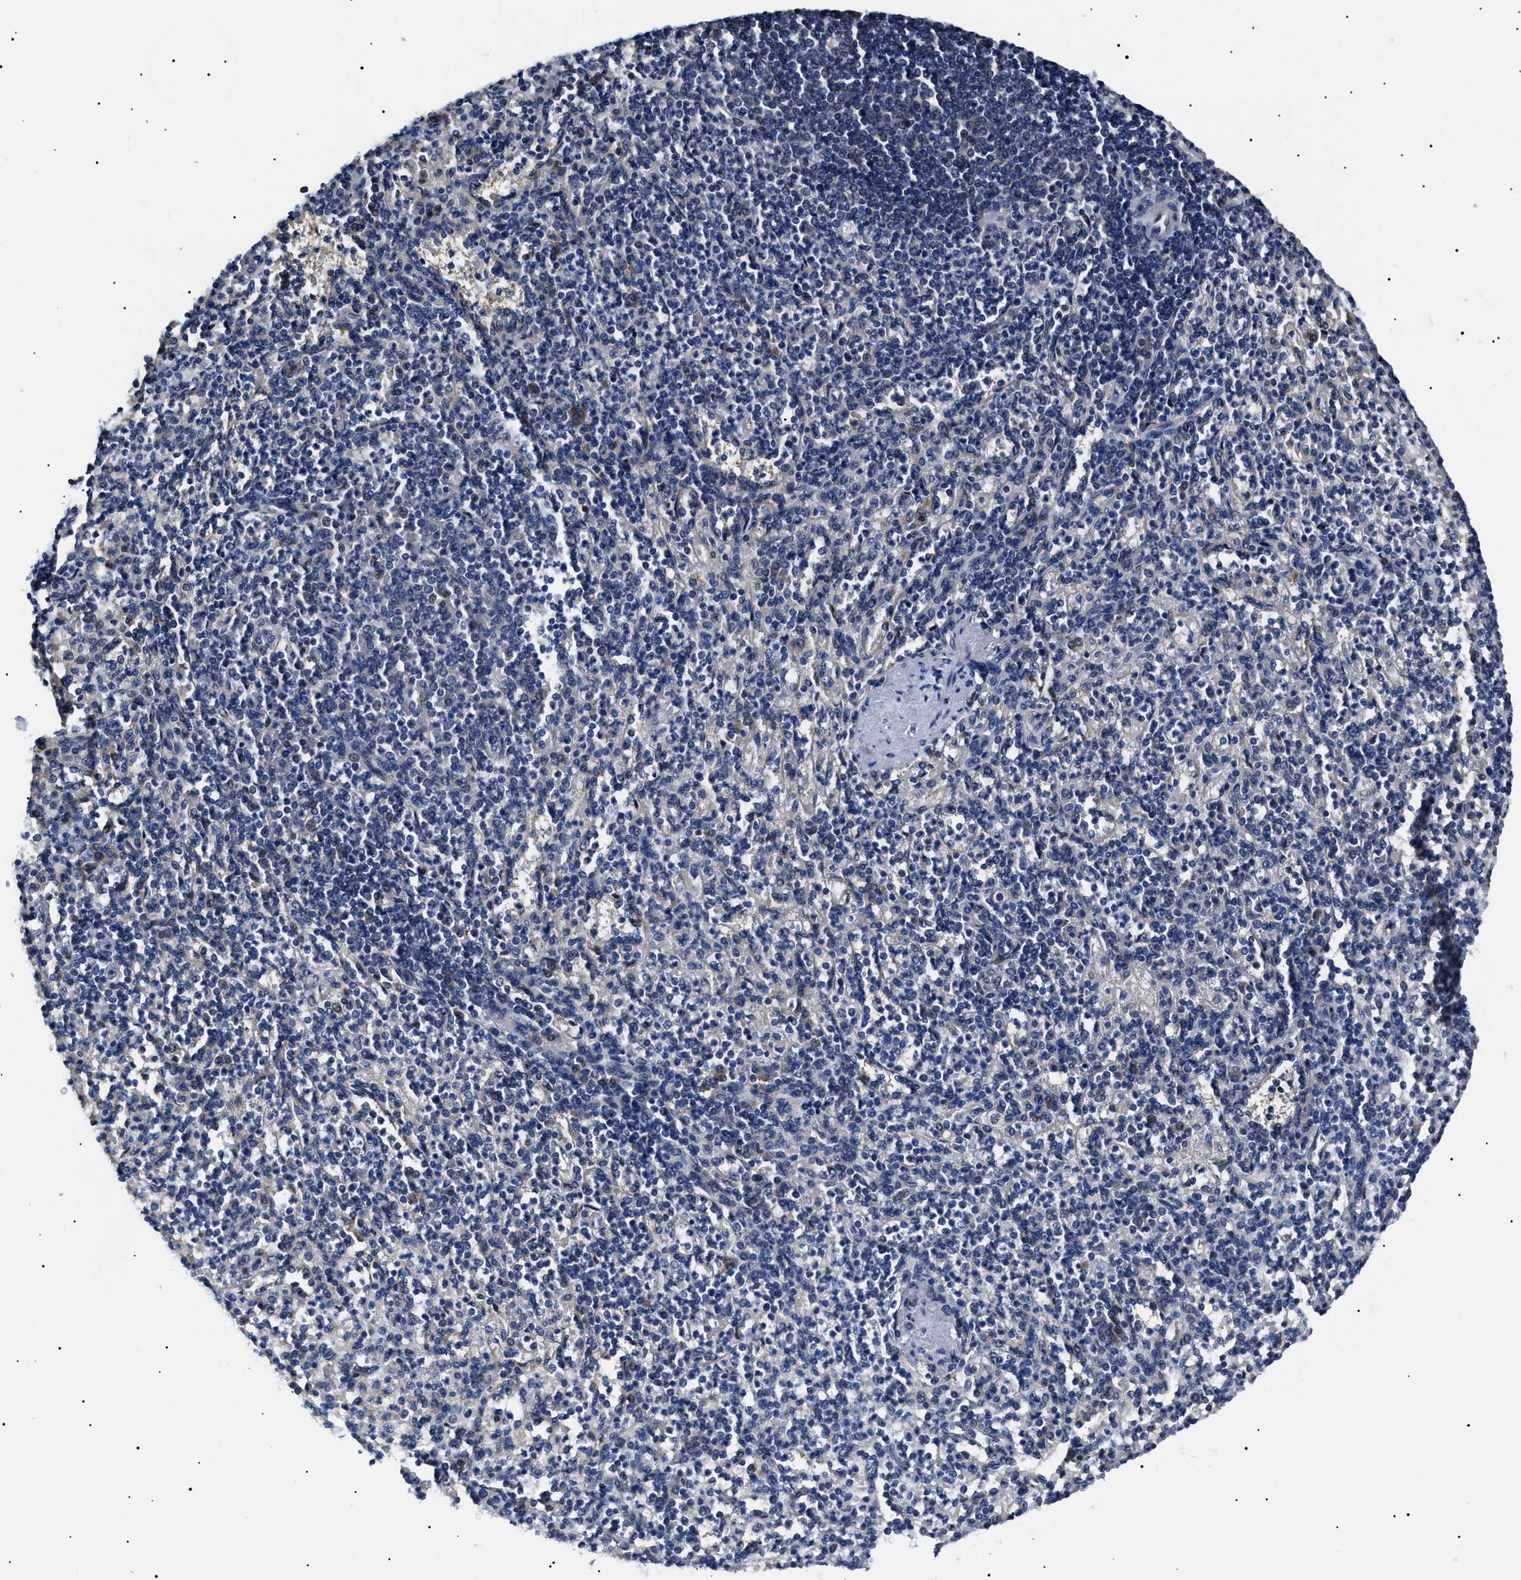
{"staining": {"intensity": "negative", "quantity": "none", "location": "none"}, "tissue": "spleen", "cell_type": "Cells in red pulp", "image_type": "normal", "snomed": [{"axis": "morphology", "description": "Normal tissue, NOS"}, {"axis": "topography", "description": "Spleen"}], "caption": "This is an immunohistochemistry (IHC) image of benign spleen. There is no staining in cells in red pulp.", "gene": "IFT81", "patient": {"sex": "female", "age": 74}}